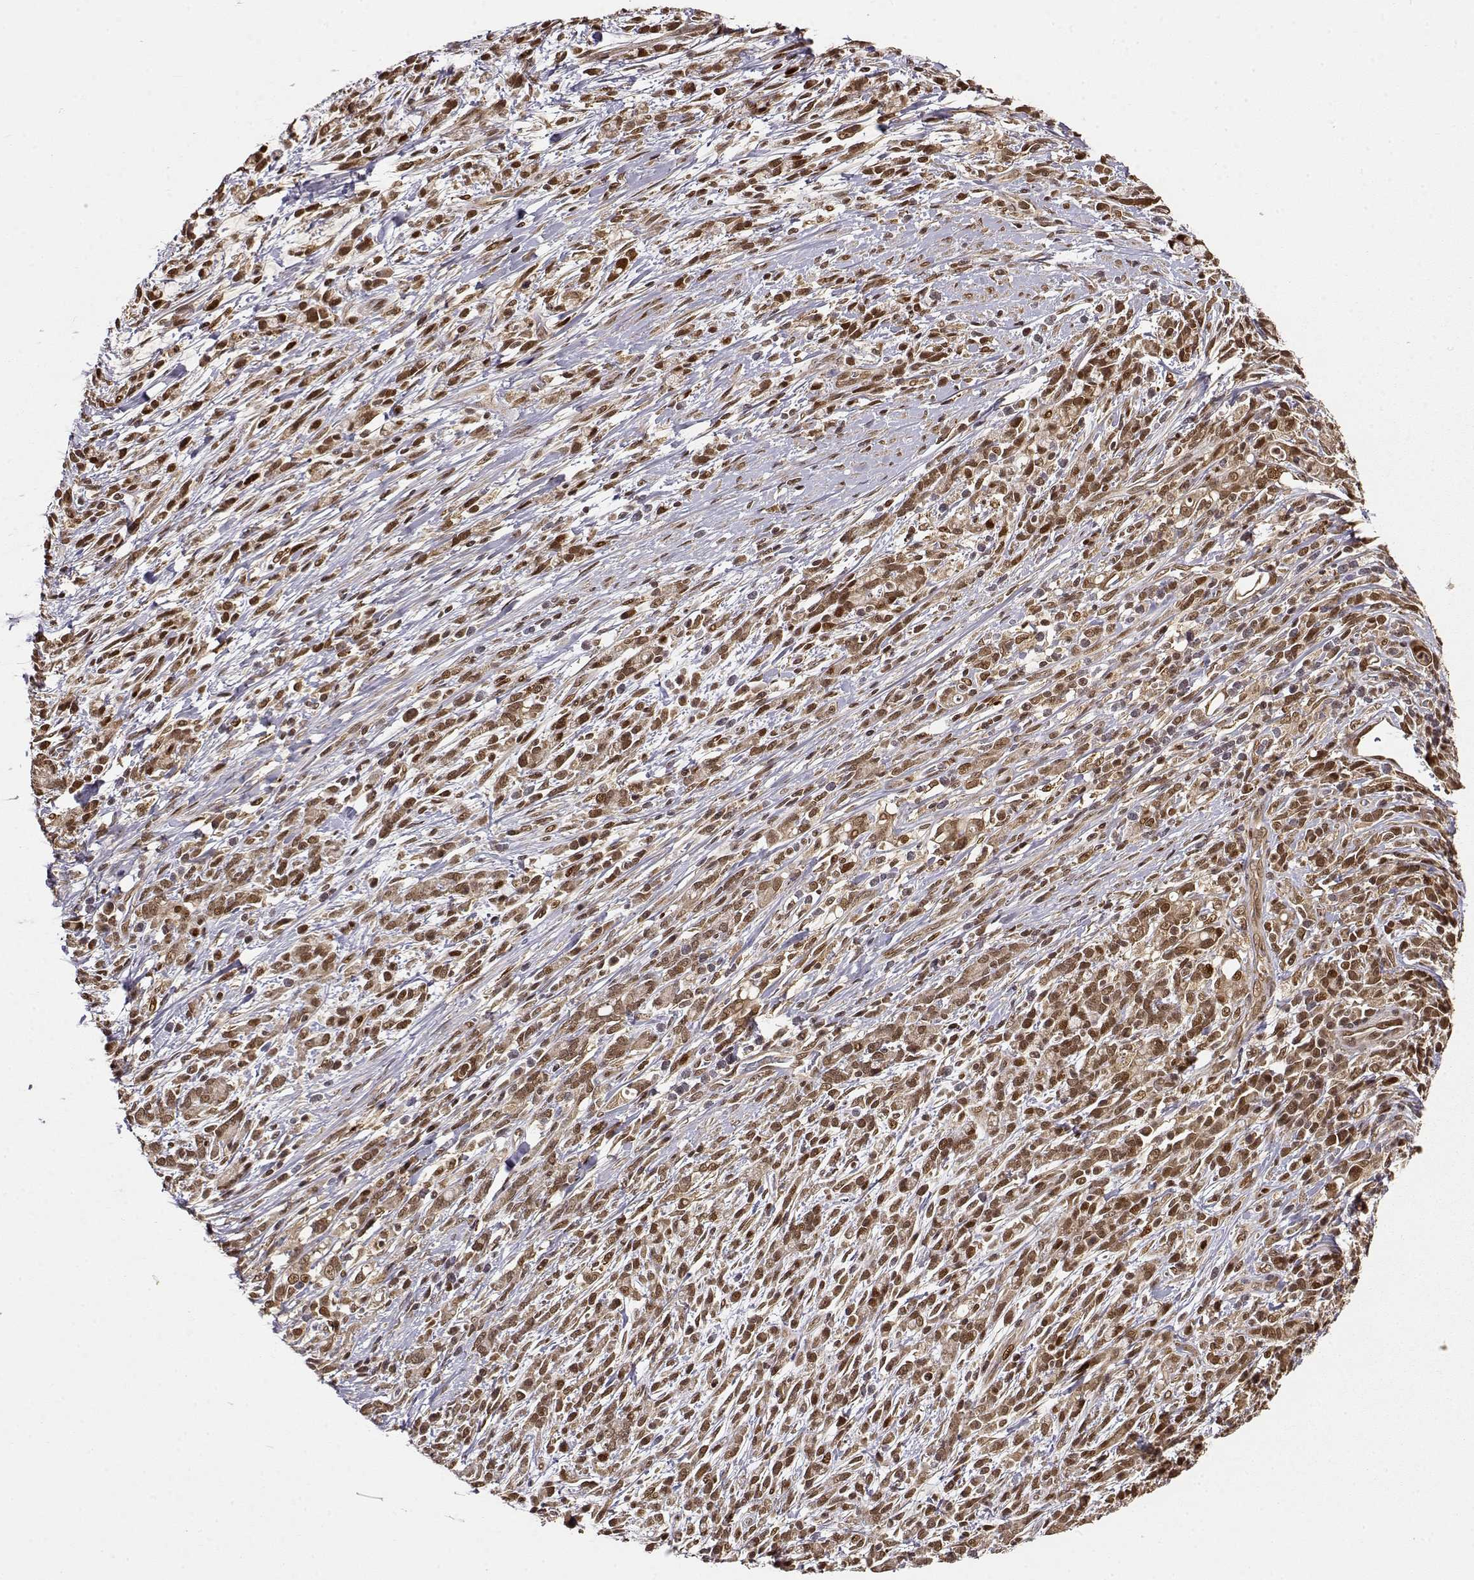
{"staining": {"intensity": "moderate", "quantity": ">75%", "location": "cytoplasmic/membranous,nuclear"}, "tissue": "stomach cancer", "cell_type": "Tumor cells", "image_type": "cancer", "snomed": [{"axis": "morphology", "description": "Adenocarcinoma, NOS"}, {"axis": "topography", "description": "Stomach"}], "caption": "This image shows immunohistochemistry staining of adenocarcinoma (stomach), with medium moderate cytoplasmic/membranous and nuclear expression in about >75% of tumor cells.", "gene": "MAEA", "patient": {"sex": "female", "age": 57}}